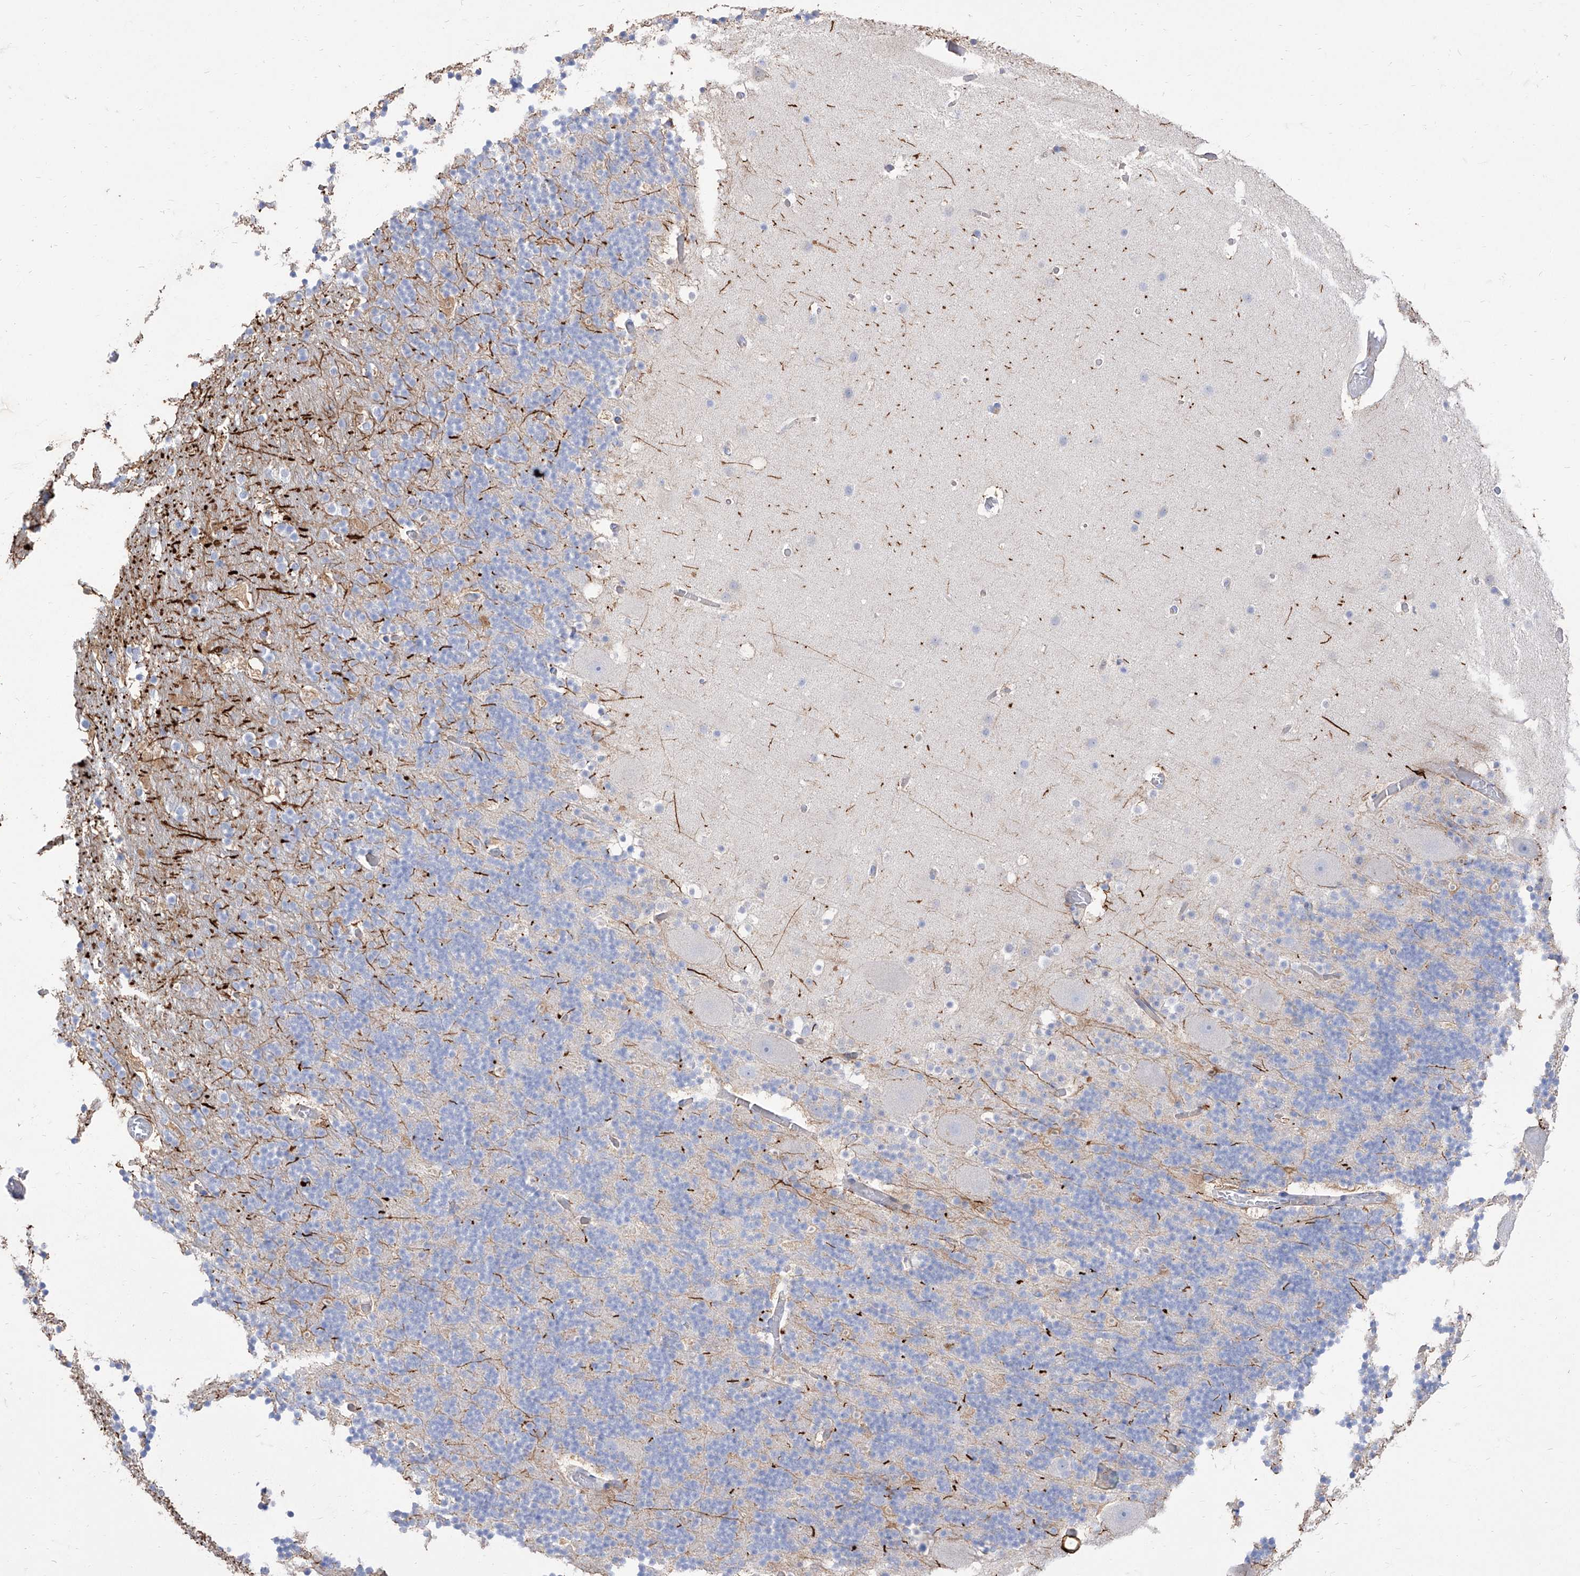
{"staining": {"intensity": "negative", "quantity": "none", "location": "none"}, "tissue": "cerebellum", "cell_type": "Cells in granular layer", "image_type": "normal", "snomed": [{"axis": "morphology", "description": "Normal tissue, NOS"}, {"axis": "topography", "description": "Cerebellum"}], "caption": "The histopathology image exhibits no significant positivity in cells in granular layer of cerebellum.", "gene": "C1orf74", "patient": {"sex": "male", "age": 57}}